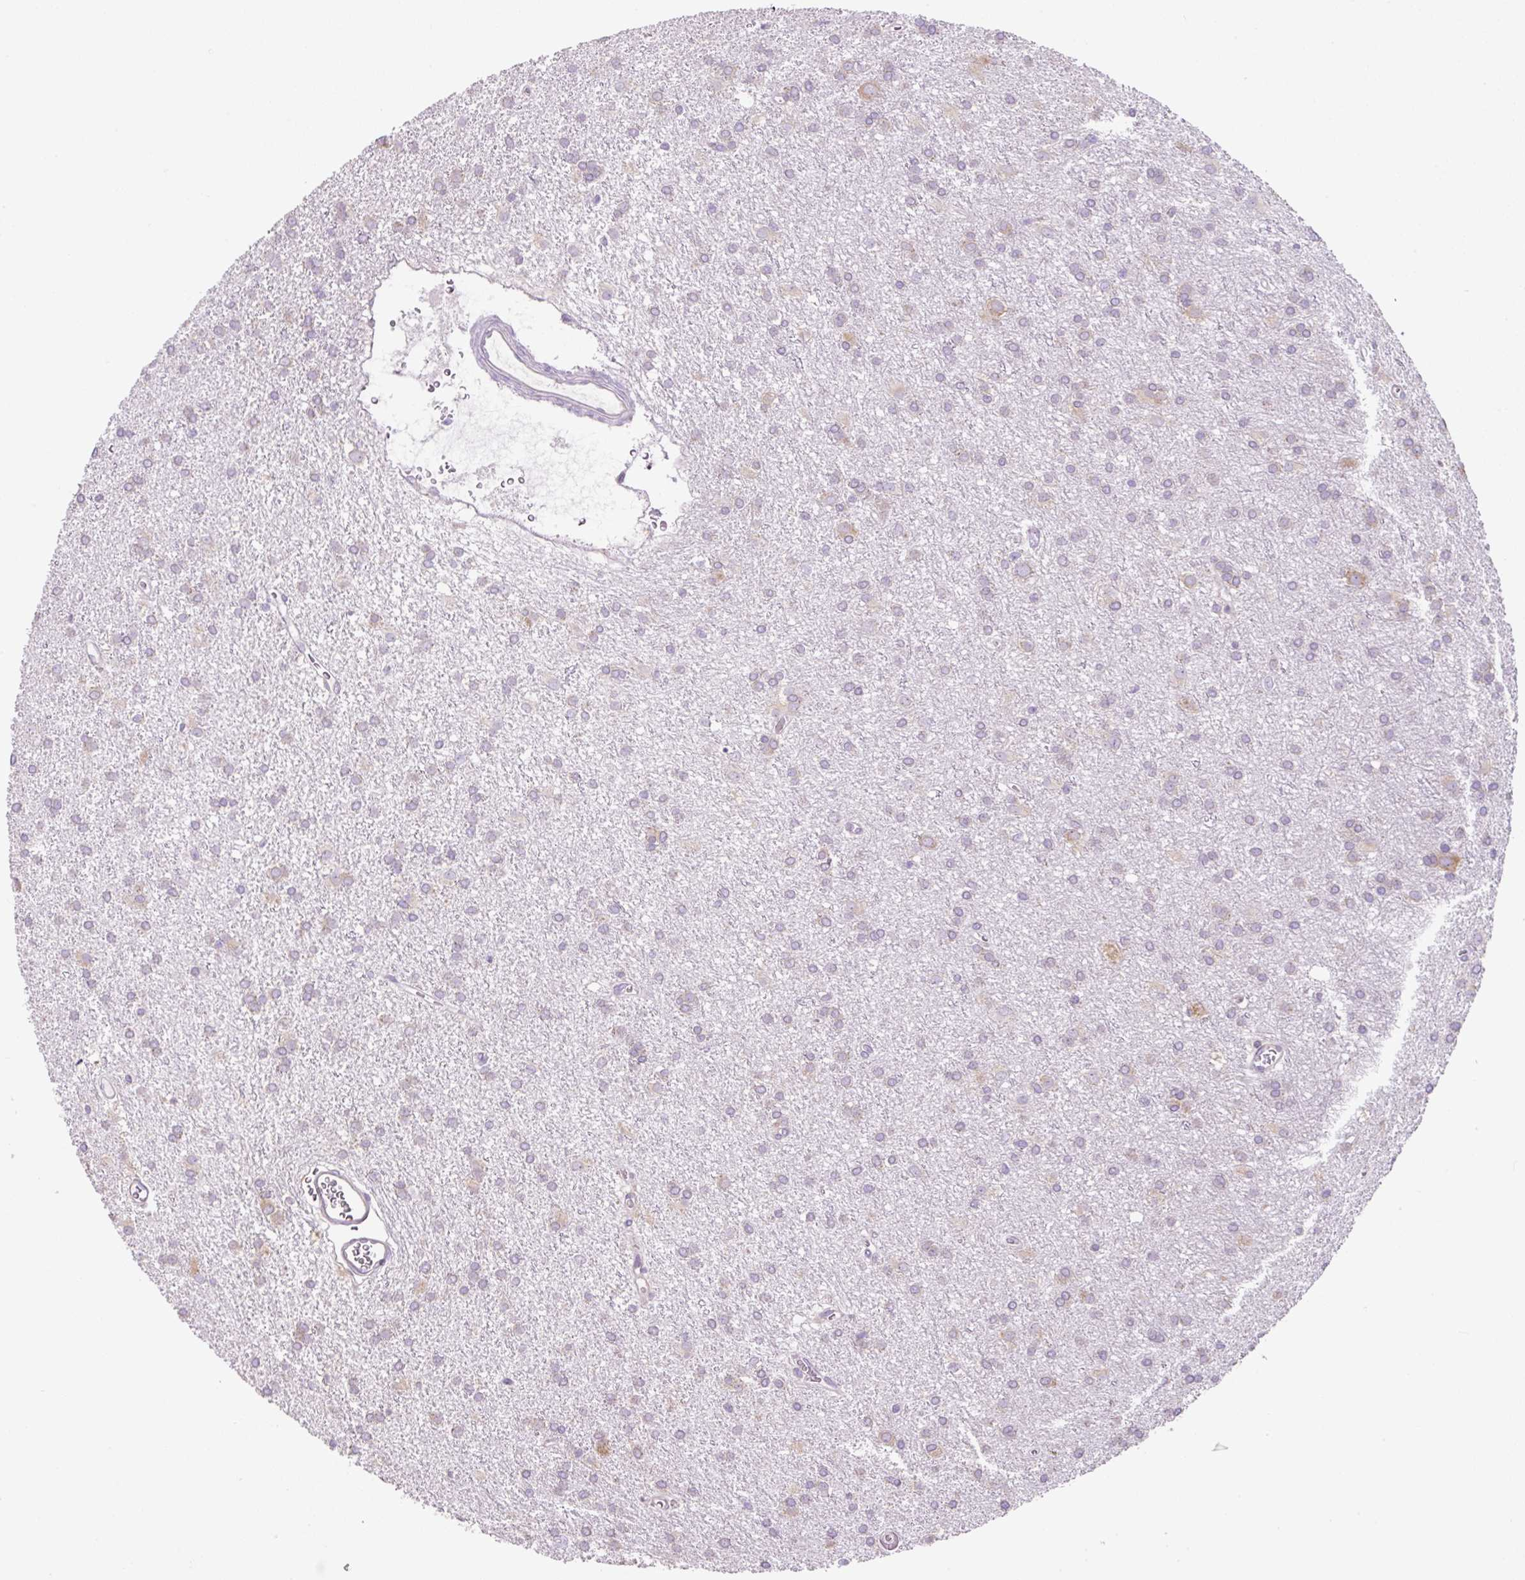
{"staining": {"intensity": "weak", "quantity": "<25%", "location": "cytoplasmic/membranous"}, "tissue": "glioma", "cell_type": "Tumor cells", "image_type": "cancer", "snomed": [{"axis": "morphology", "description": "Glioma, malignant, High grade"}, {"axis": "topography", "description": "Brain"}], "caption": "The histopathology image shows no staining of tumor cells in glioma.", "gene": "RPS23", "patient": {"sex": "female", "age": 50}}